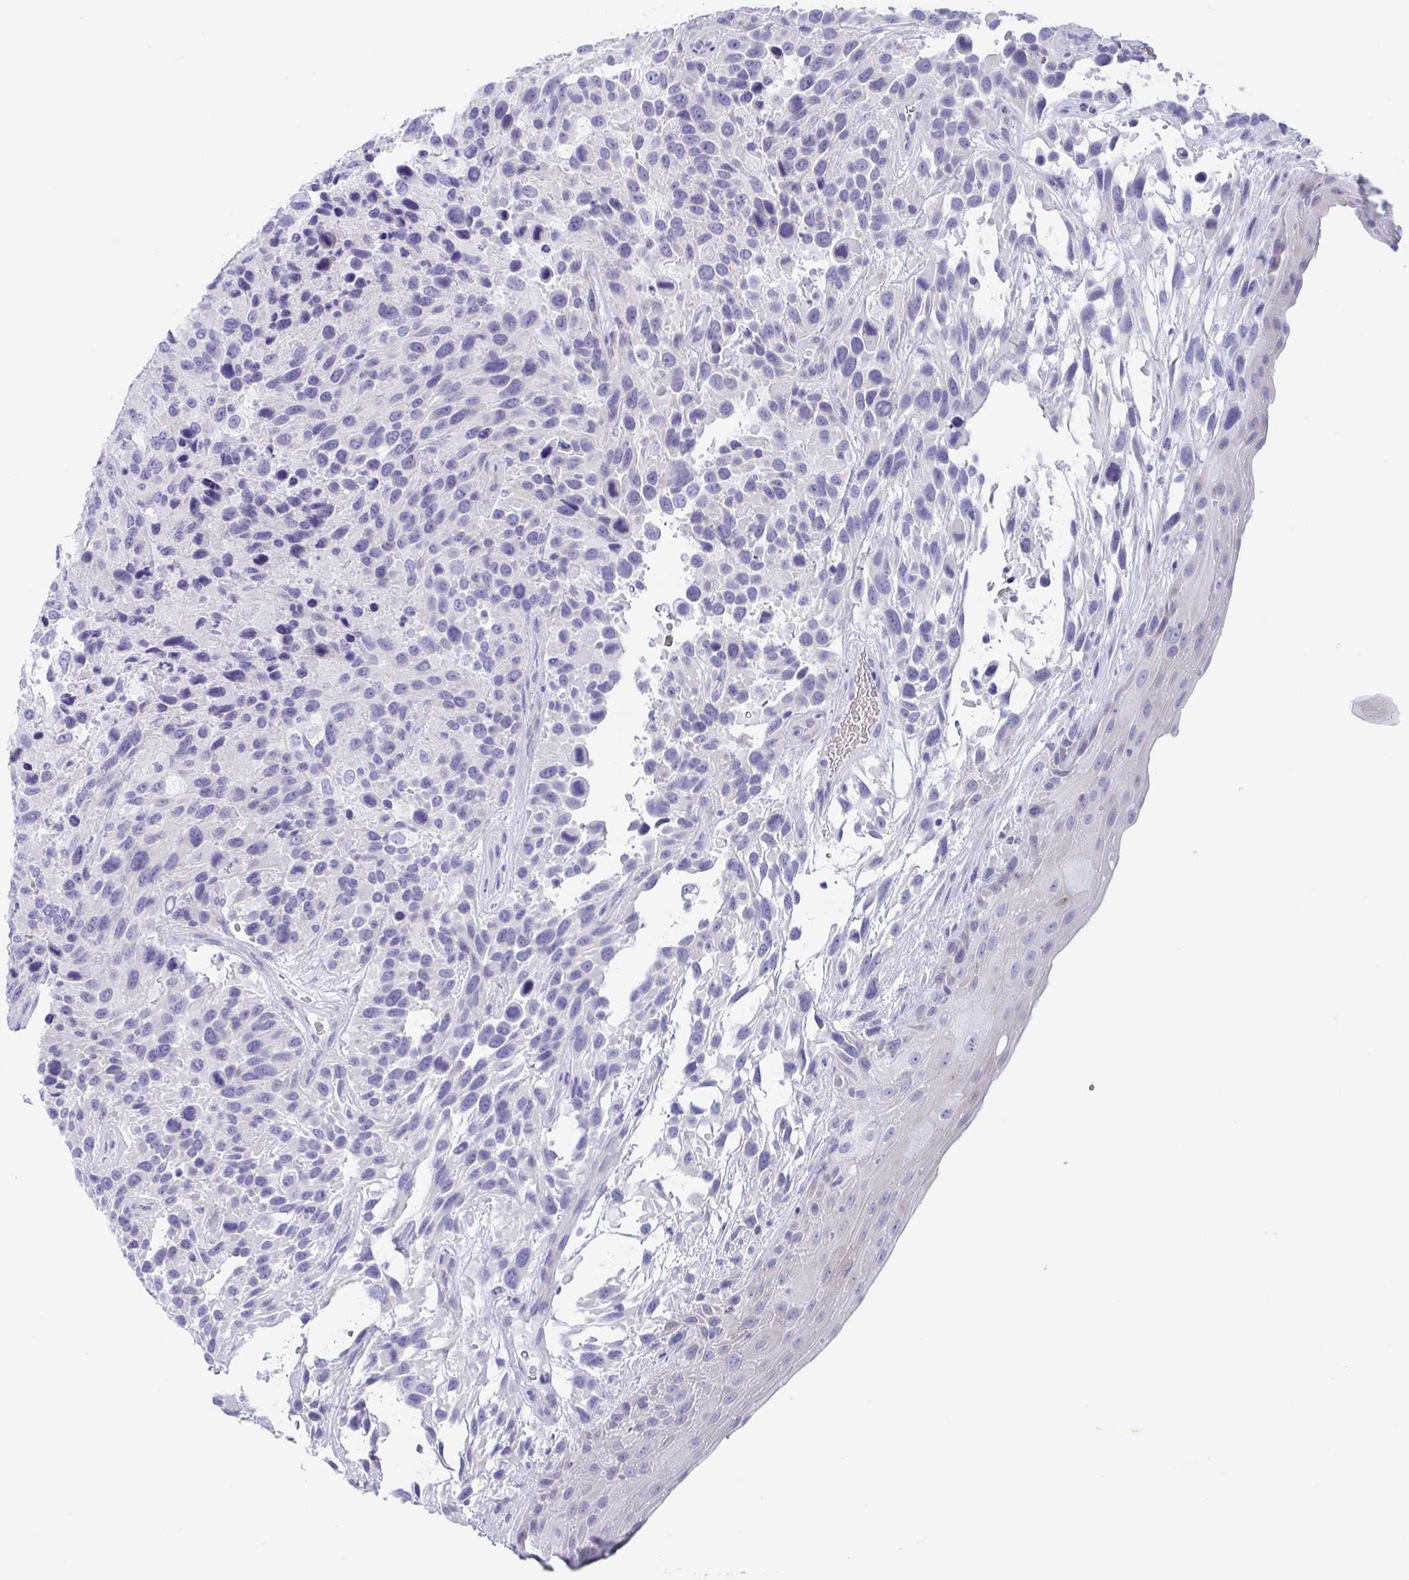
{"staining": {"intensity": "negative", "quantity": "none", "location": "none"}, "tissue": "urothelial cancer", "cell_type": "Tumor cells", "image_type": "cancer", "snomed": [{"axis": "morphology", "description": "Urothelial carcinoma, High grade"}, {"axis": "topography", "description": "Urinary bladder"}], "caption": "This micrograph is of high-grade urothelial carcinoma stained with IHC to label a protein in brown with the nuclei are counter-stained blue. There is no positivity in tumor cells.", "gene": "ZPBP", "patient": {"sex": "female", "age": 70}}